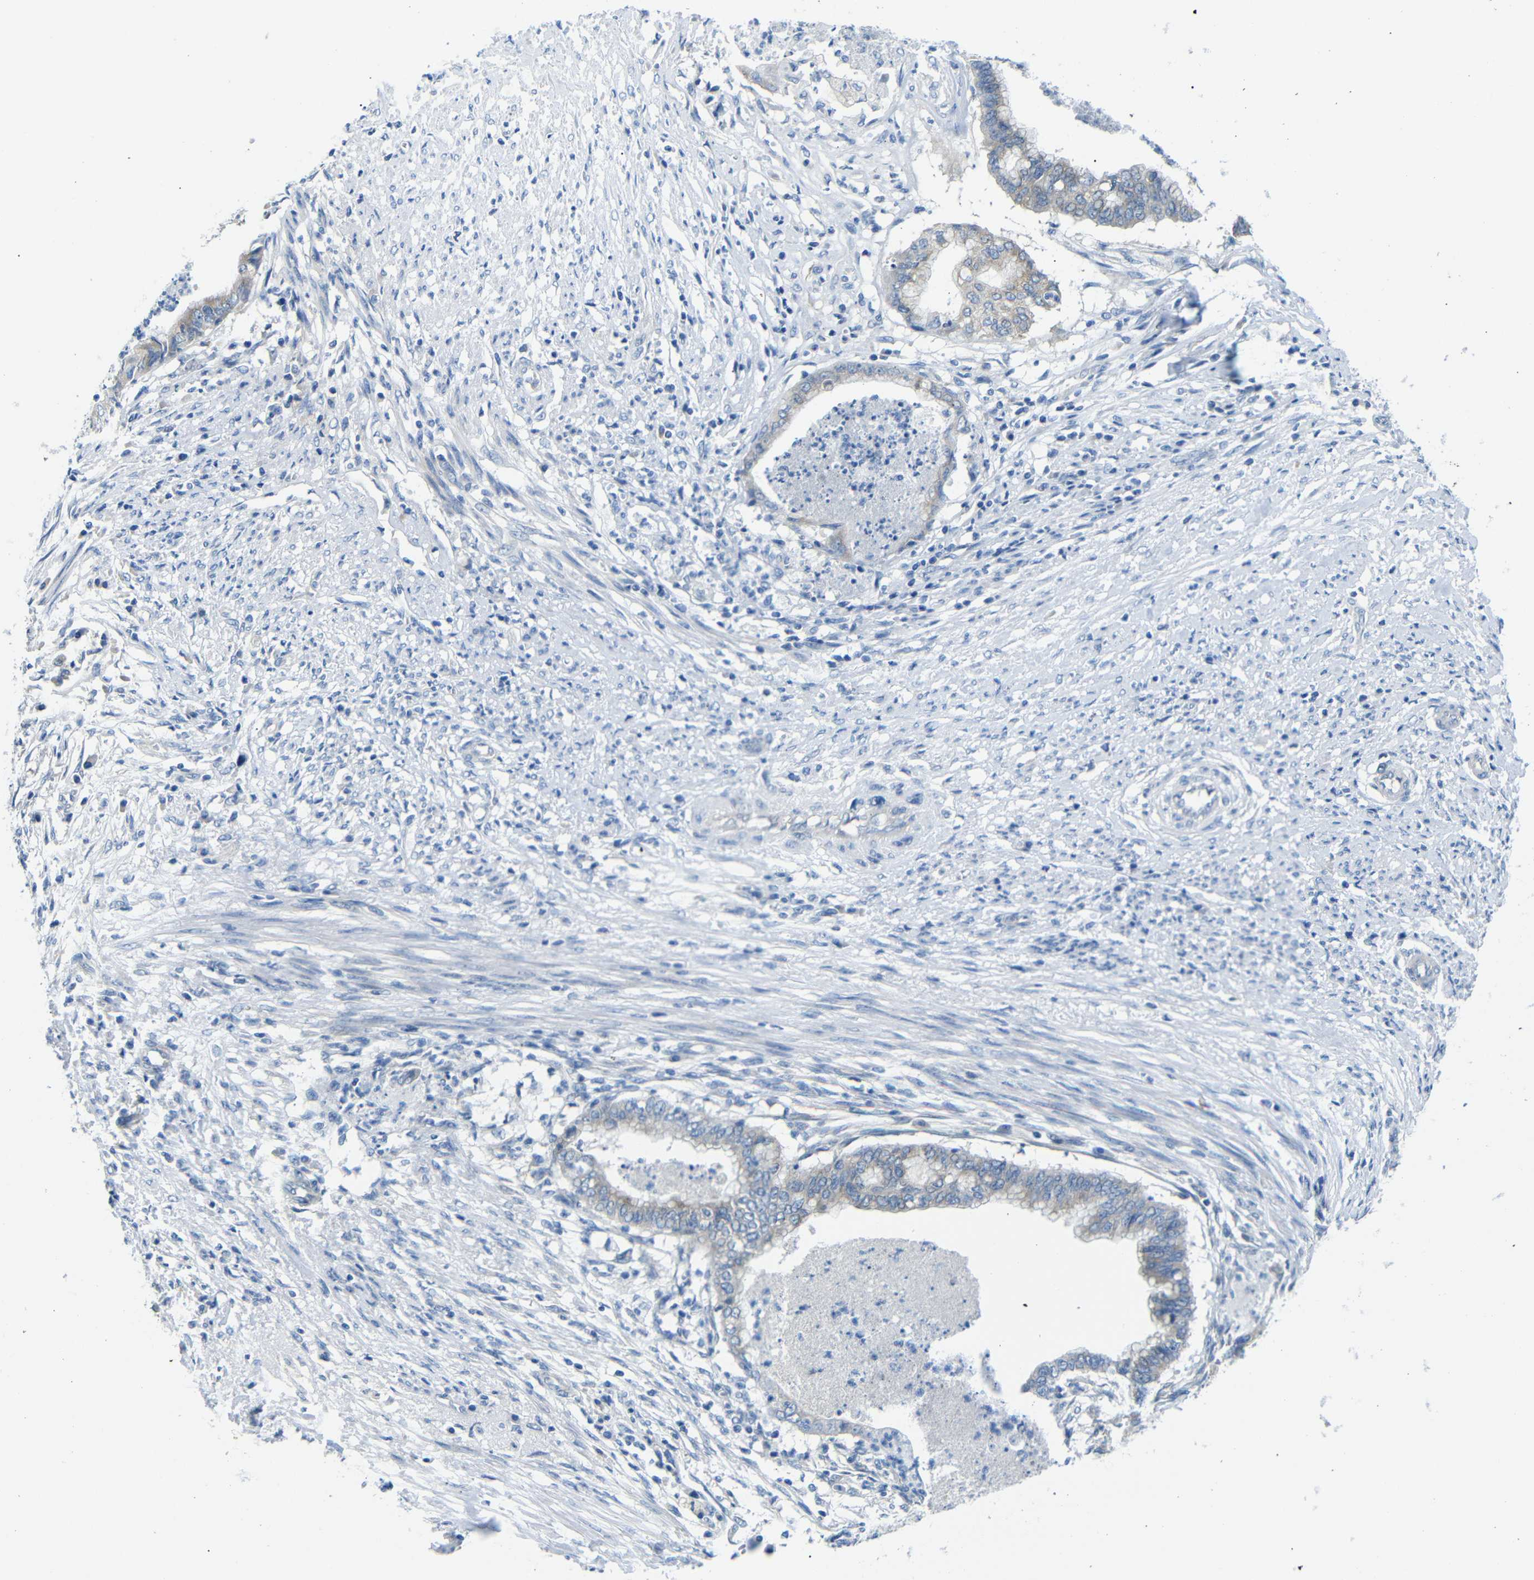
{"staining": {"intensity": "weak", "quantity": ">75%", "location": "cytoplasmic/membranous"}, "tissue": "endometrial cancer", "cell_type": "Tumor cells", "image_type": "cancer", "snomed": [{"axis": "morphology", "description": "Necrosis, NOS"}, {"axis": "morphology", "description": "Adenocarcinoma, NOS"}, {"axis": "topography", "description": "Endometrium"}], "caption": "Endometrial cancer was stained to show a protein in brown. There is low levels of weak cytoplasmic/membranous positivity in about >75% of tumor cells. The protein of interest is shown in brown color, while the nuclei are stained blue.", "gene": "DCP1A", "patient": {"sex": "female", "age": 79}}